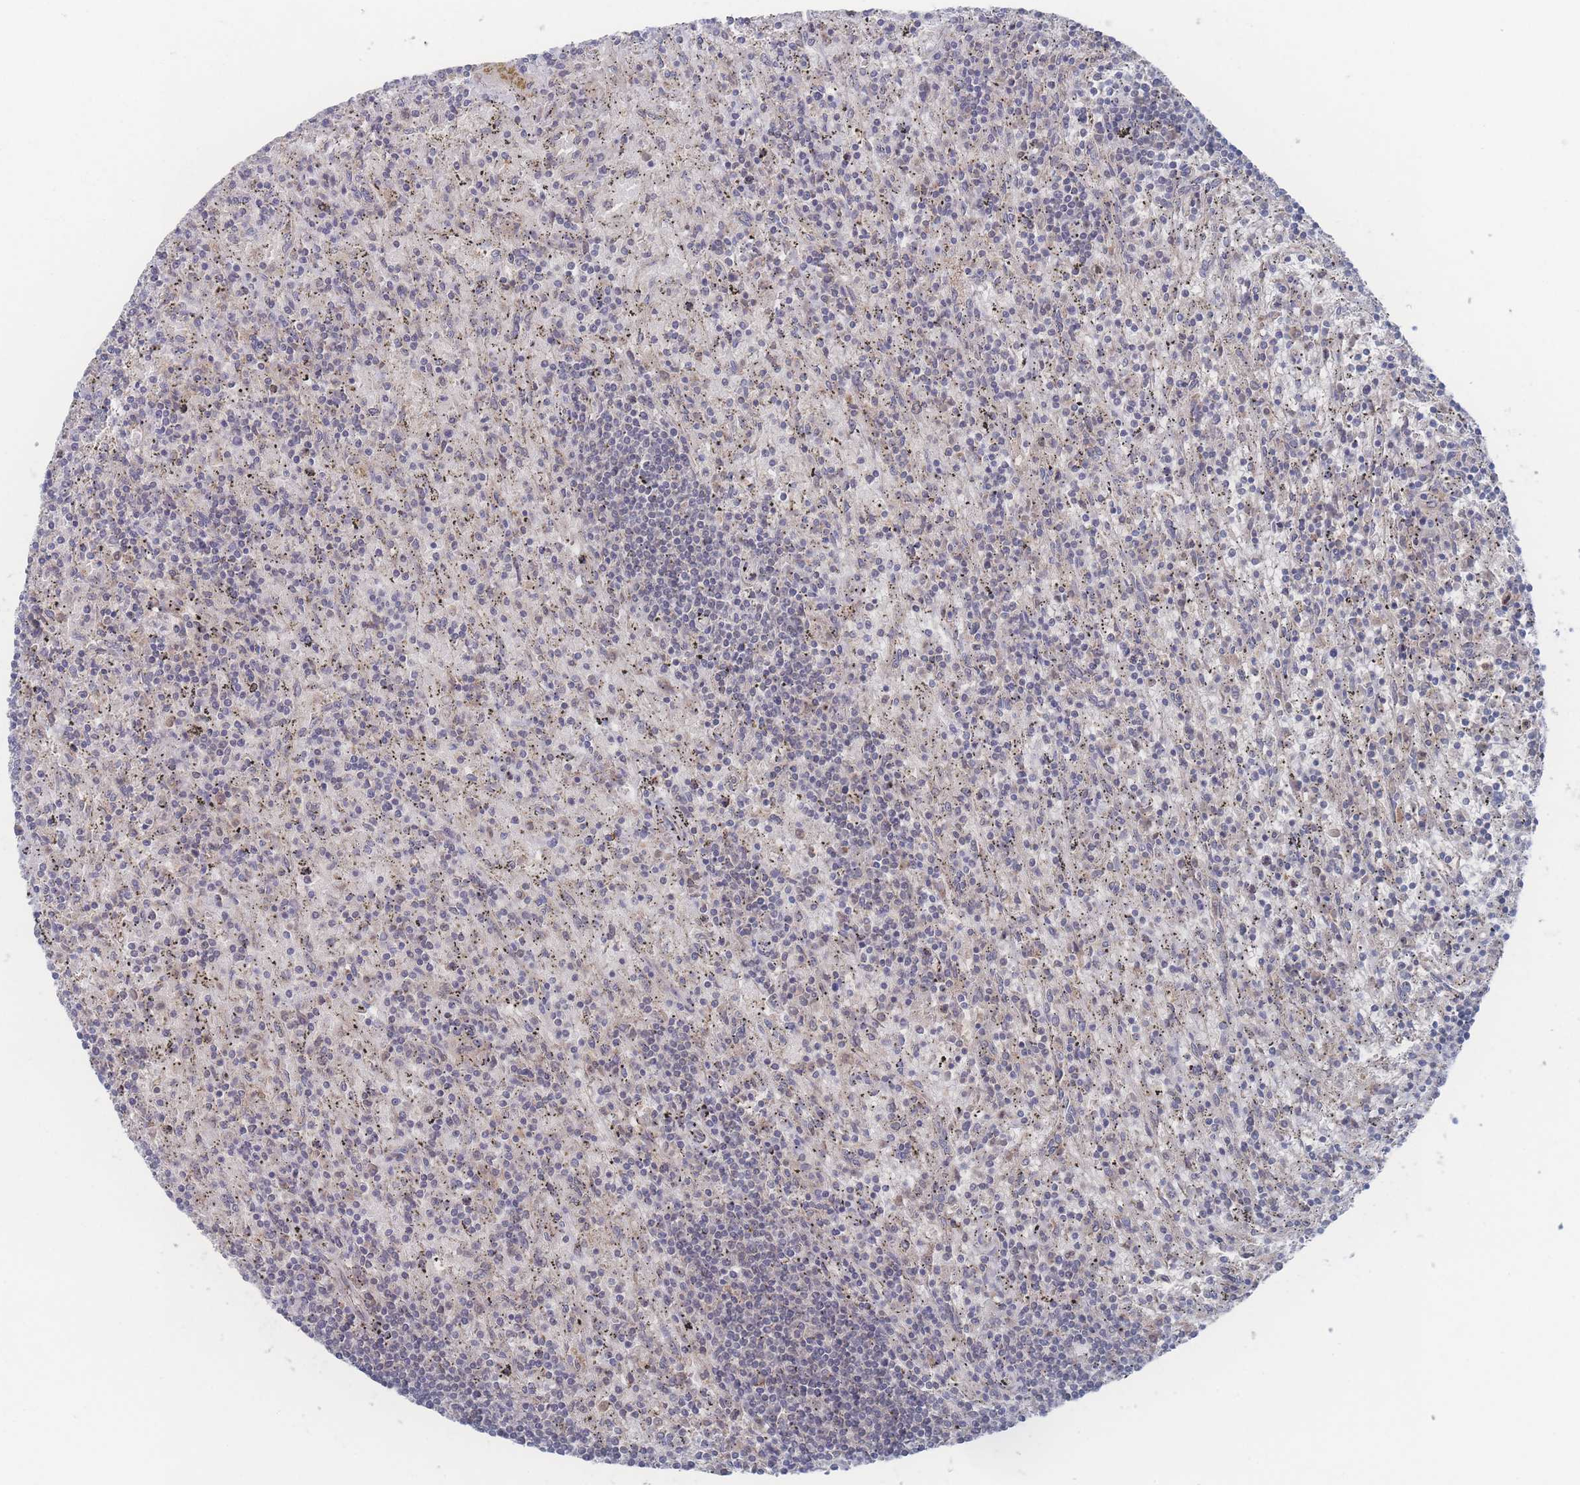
{"staining": {"intensity": "negative", "quantity": "none", "location": "none"}, "tissue": "lymphoma", "cell_type": "Tumor cells", "image_type": "cancer", "snomed": [{"axis": "morphology", "description": "Malignant lymphoma, non-Hodgkin's type, Low grade"}, {"axis": "topography", "description": "Spleen"}], "caption": "IHC photomicrograph of neoplastic tissue: human malignant lymphoma, non-Hodgkin's type (low-grade) stained with DAB displays no significant protein positivity in tumor cells. Brightfield microscopy of immunohistochemistry (IHC) stained with DAB (brown) and hematoxylin (blue), captured at high magnification.", "gene": "NBEAL1", "patient": {"sex": "male", "age": 76}}